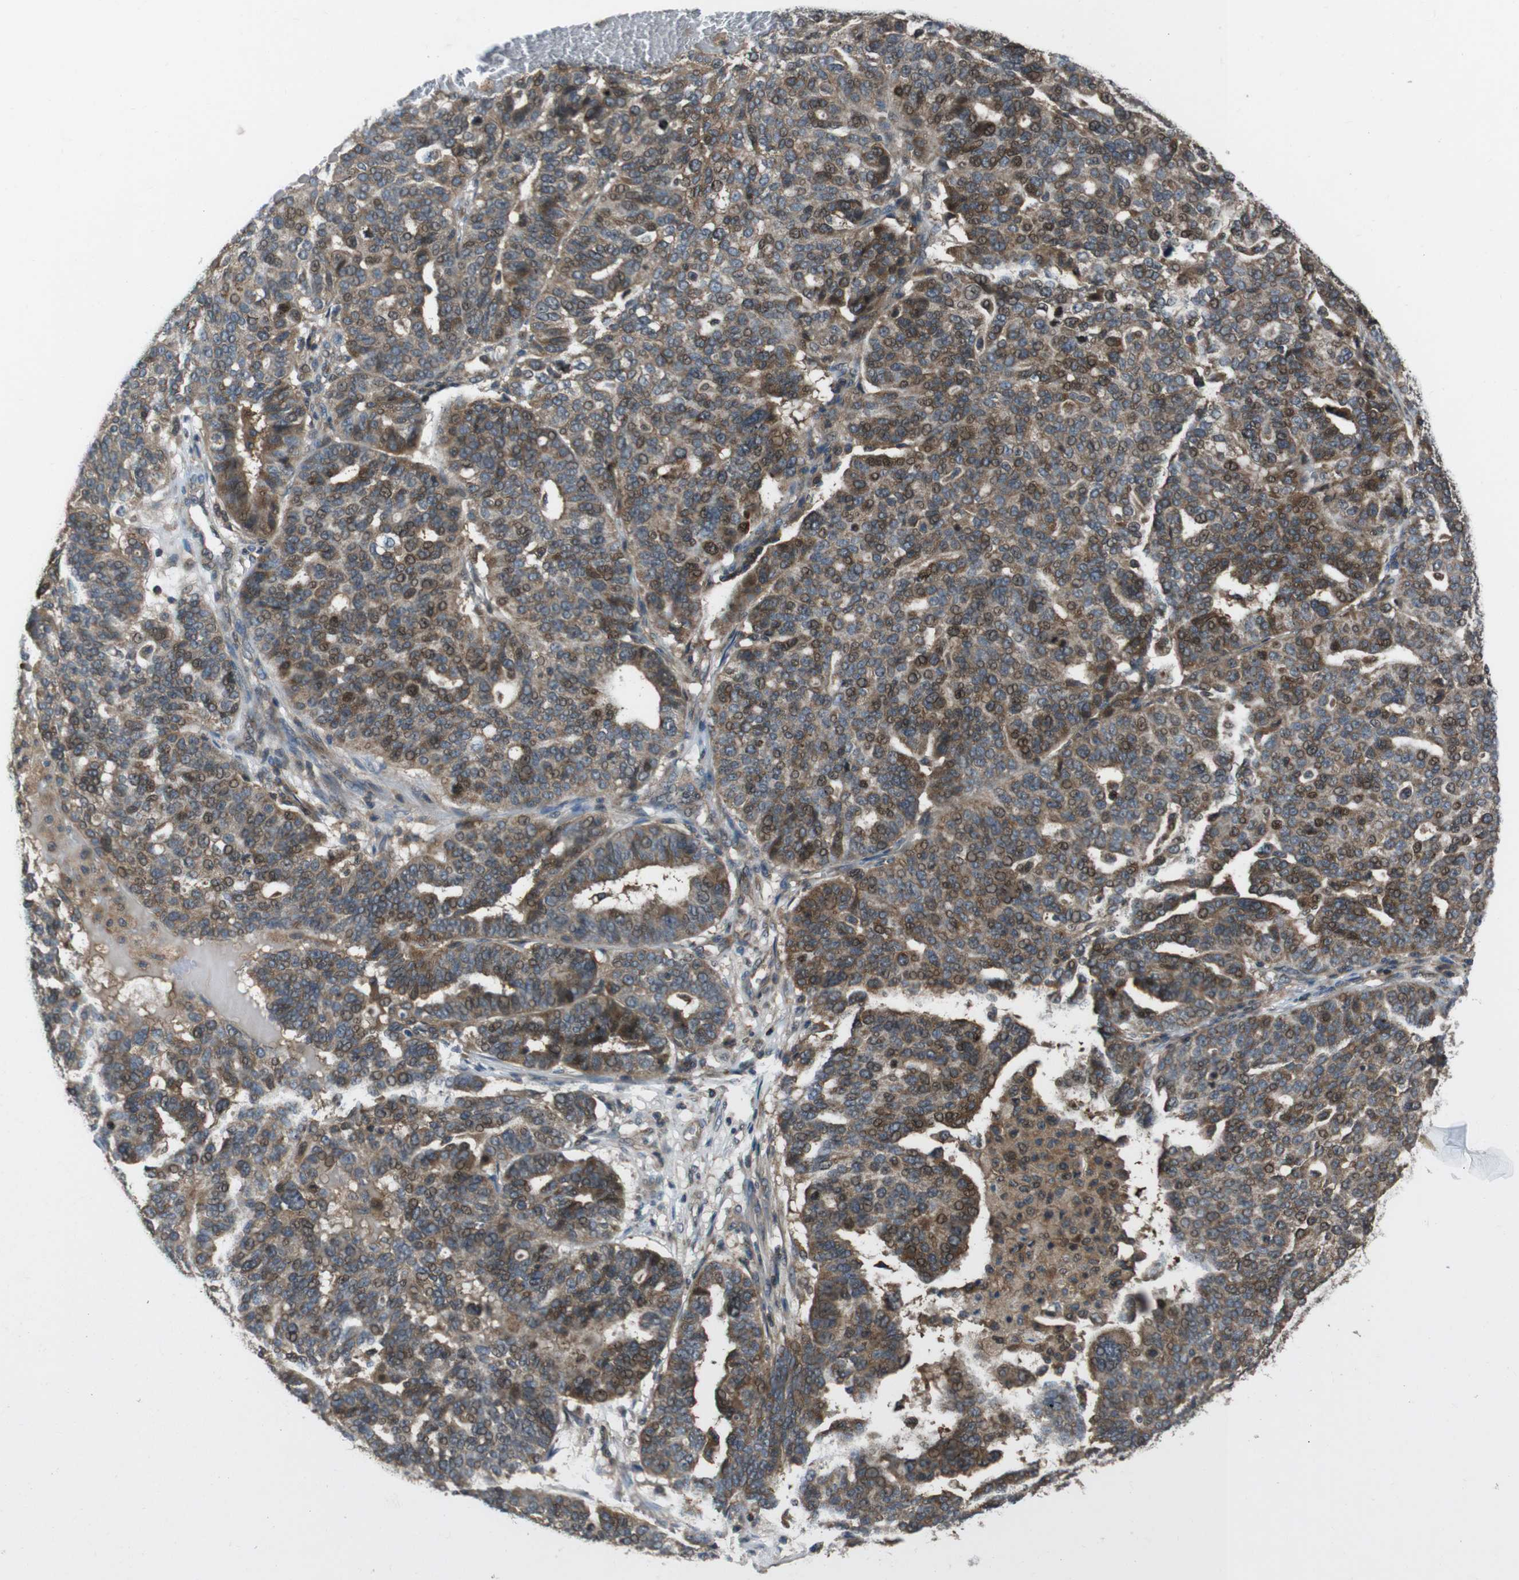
{"staining": {"intensity": "moderate", "quantity": ">75%", "location": "cytoplasmic/membranous,nuclear"}, "tissue": "ovarian cancer", "cell_type": "Tumor cells", "image_type": "cancer", "snomed": [{"axis": "morphology", "description": "Cystadenocarcinoma, serous, NOS"}, {"axis": "topography", "description": "Ovary"}], "caption": "Ovarian cancer stained with a protein marker demonstrates moderate staining in tumor cells.", "gene": "SLC22A23", "patient": {"sex": "female", "age": 59}}